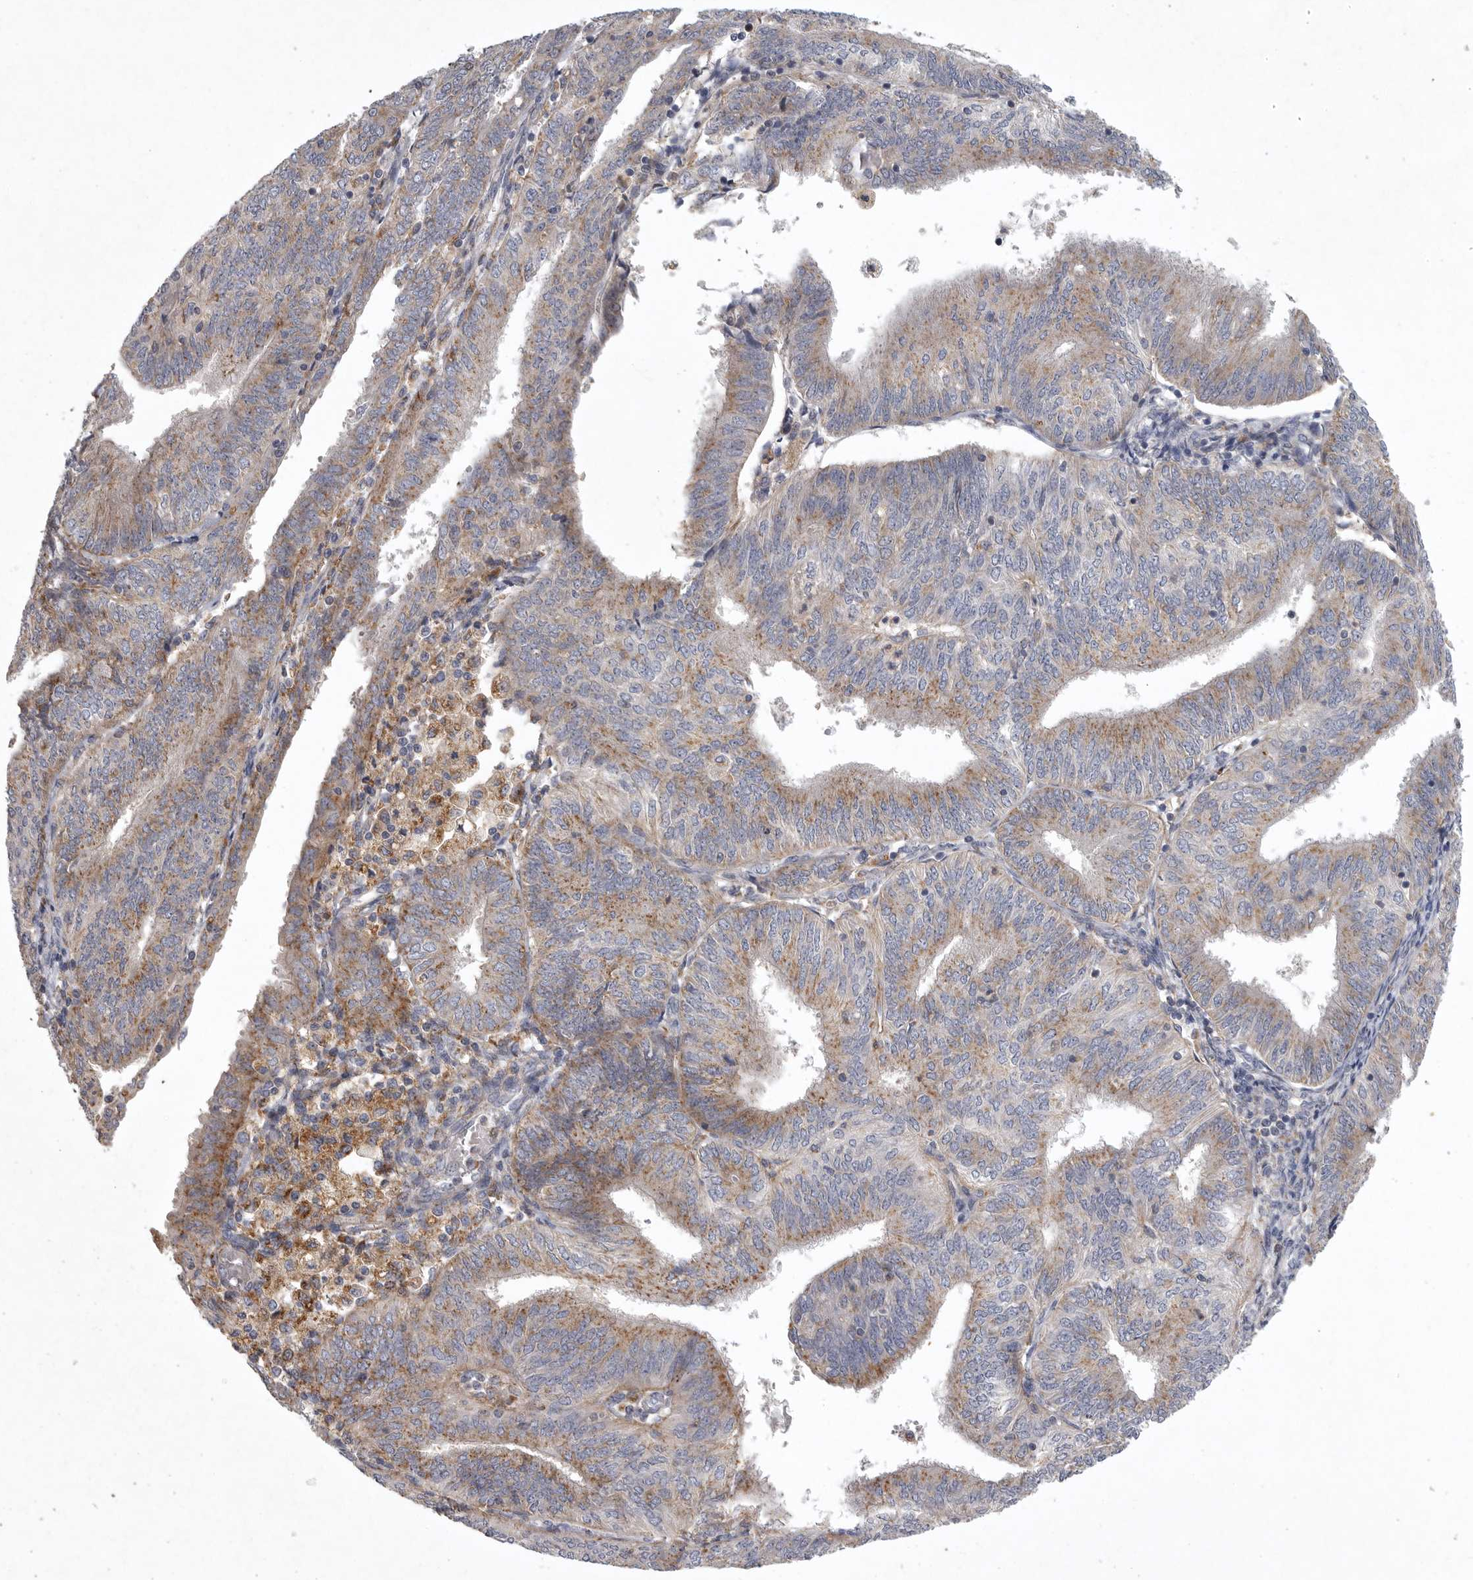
{"staining": {"intensity": "moderate", "quantity": "25%-75%", "location": "cytoplasmic/membranous"}, "tissue": "endometrial cancer", "cell_type": "Tumor cells", "image_type": "cancer", "snomed": [{"axis": "morphology", "description": "Adenocarcinoma, NOS"}, {"axis": "topography", "description": "Endometrium"}], "caption": "Endometrial cancer stained for a protein shows moderate cytoplasmic/membranous positivity in tumor cells.", "gene": "LAMTOR3", "patient": {"sex": "female", "age": 58}}